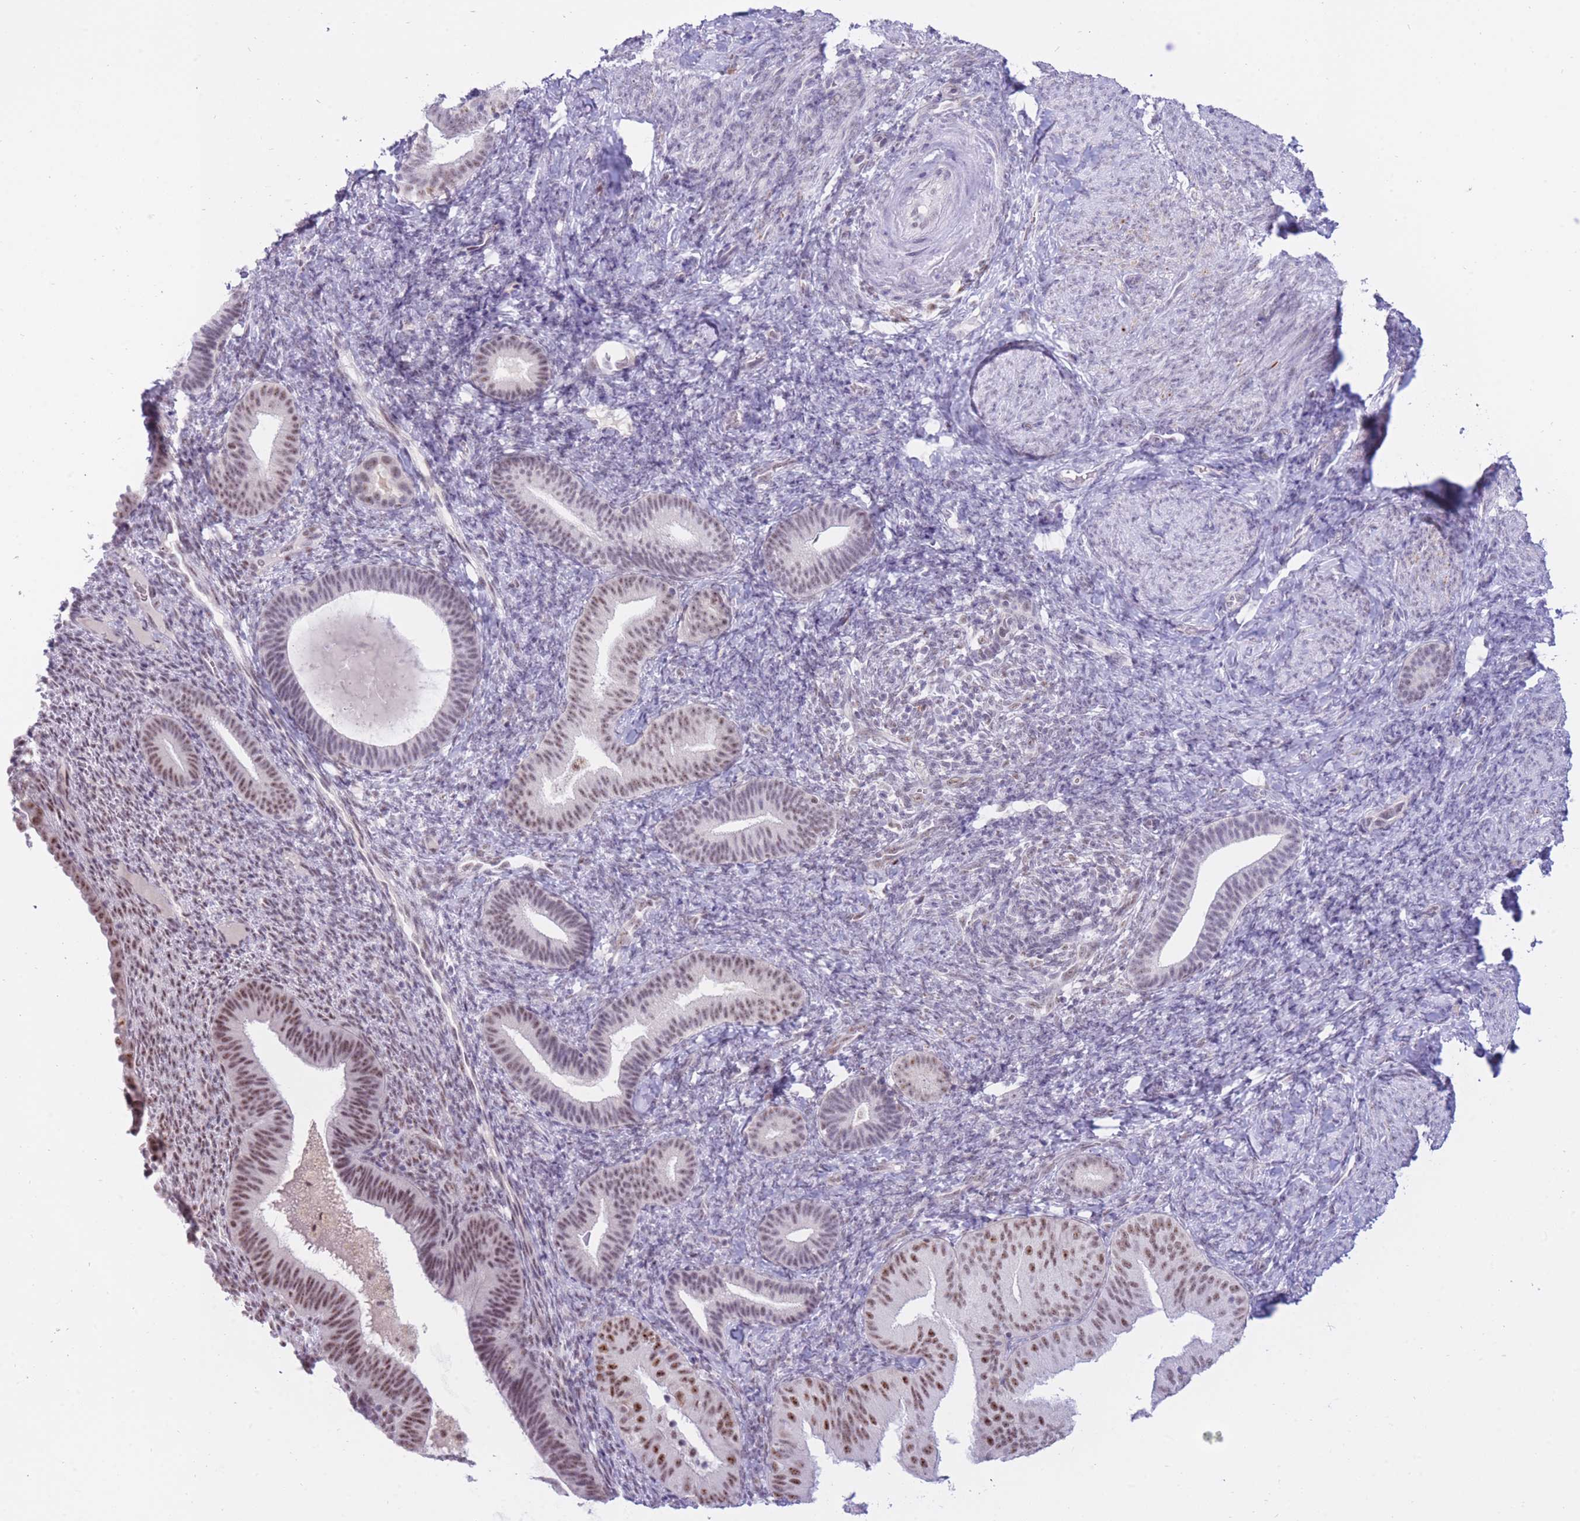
{"staining": {"intensity": "weak", "quantity": "25%-75%", "location": "nuclear"}, "tissue": "endometrium", "cell_type": "Cells in endometrial stroma", "image_type": "normal", "snomed": [{"axis": "morphology", "description": "Normal tissue, NOS"}, {"axis": "topography", "description": "Endometrium"}], "caption": "Brown immunohistochemical staining in benign endometrium exhibits weak nuclear staining in approximately 25%-75% of cells in endometrial stroma. (IHC, brightfield microscopy, high magnification).", "gene": "CYP2B6", "patient": {"sex": "female", "age": 65}}